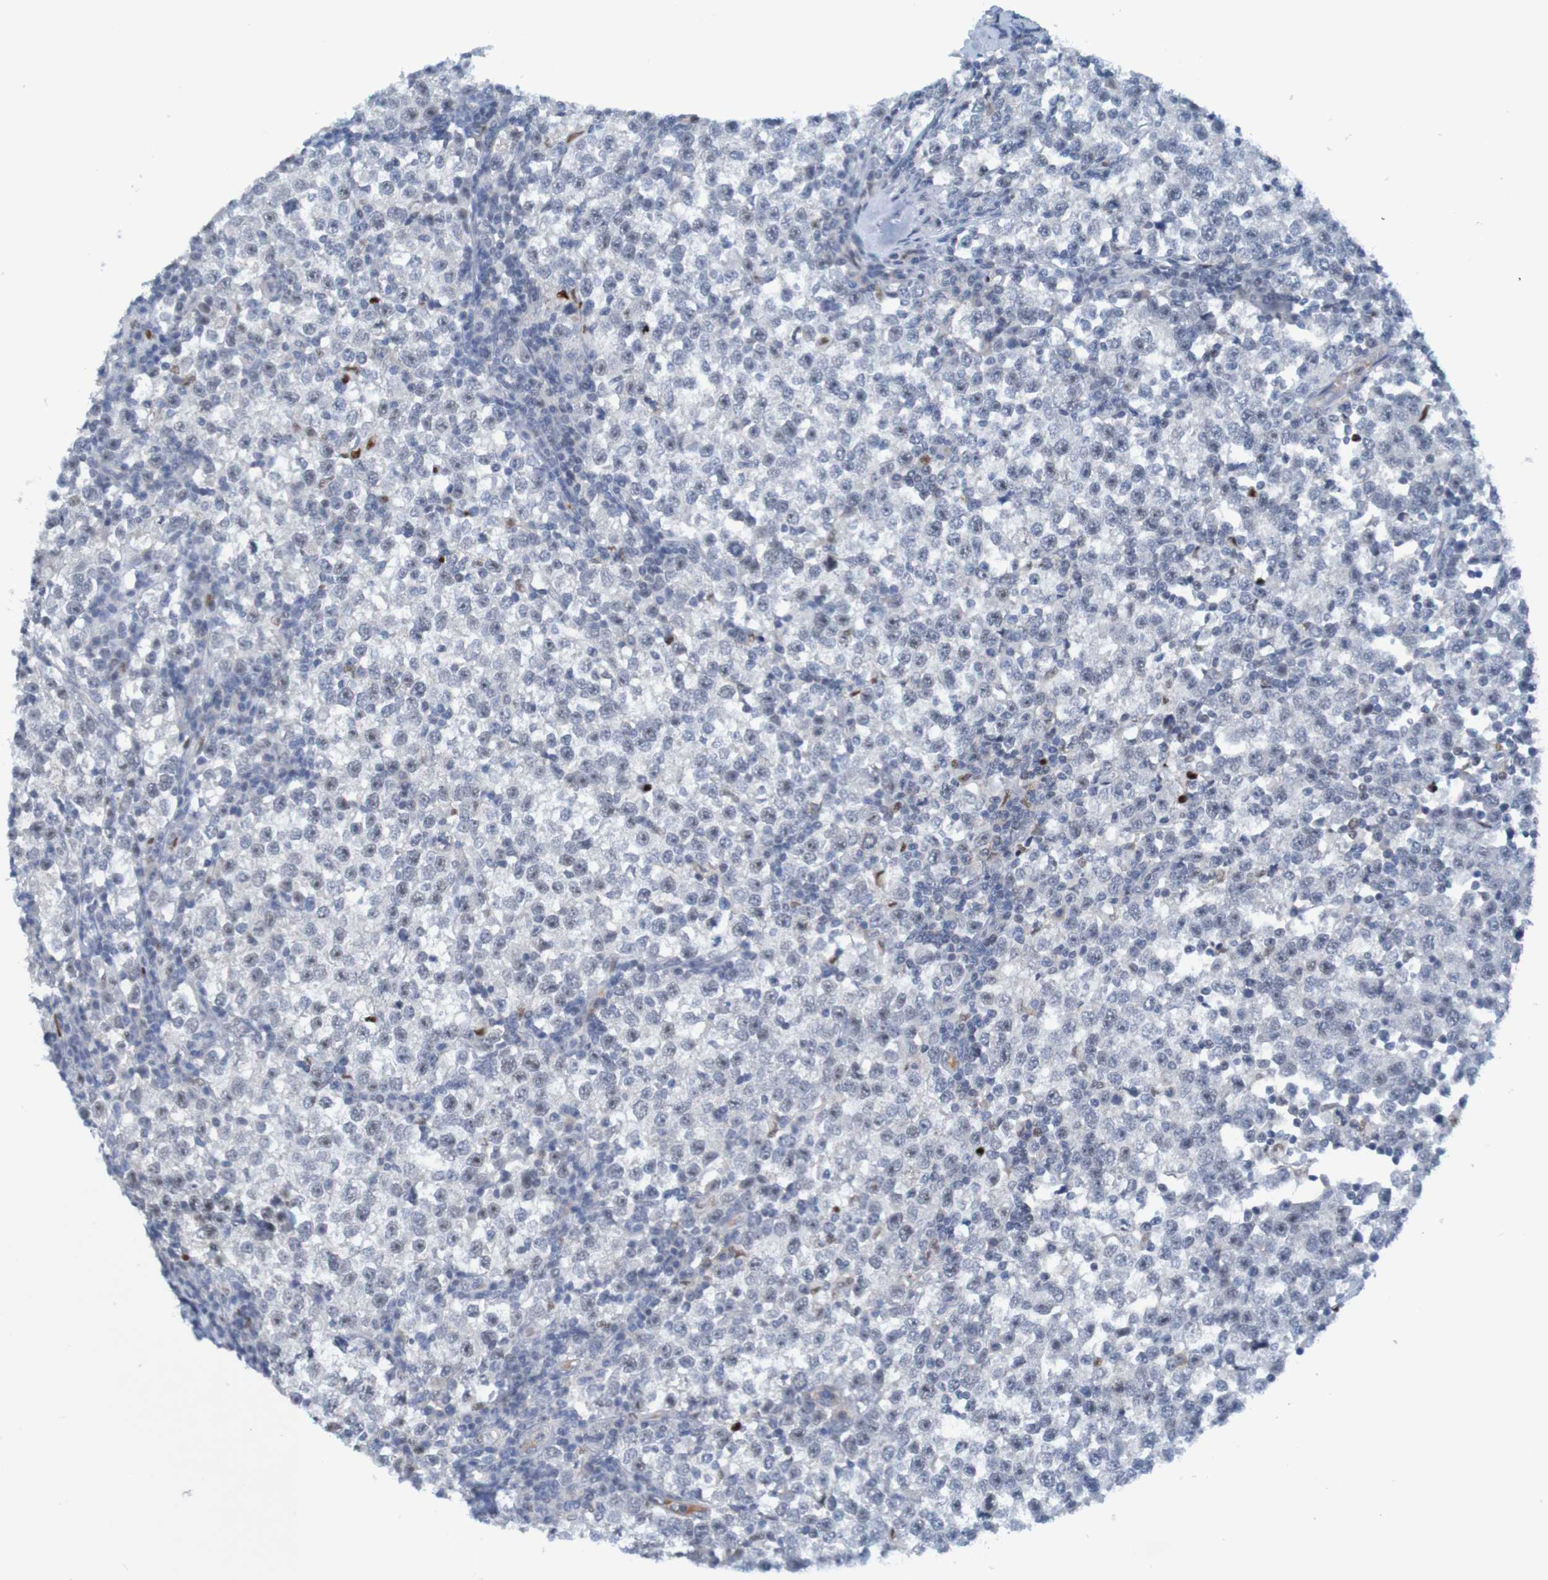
{"staining": {"intensity": "negative", "quantity": "none", "location": "none"}, "tissue": "testis cancer", "cell_type": "Tumor cells", "image_type": "cancer", "snomed": [{"axis": "morphology", "description": "Seminoma, NOS"}, {"axis": "topography", "description": "Testis"}], "caption": "Human testis cancer (seminoma) stained for a protein using immunohistochemistry demonstrates no positivity in tumor cells.", "gene": "USP36", "patient": {"sex": "male", "age": 43}}